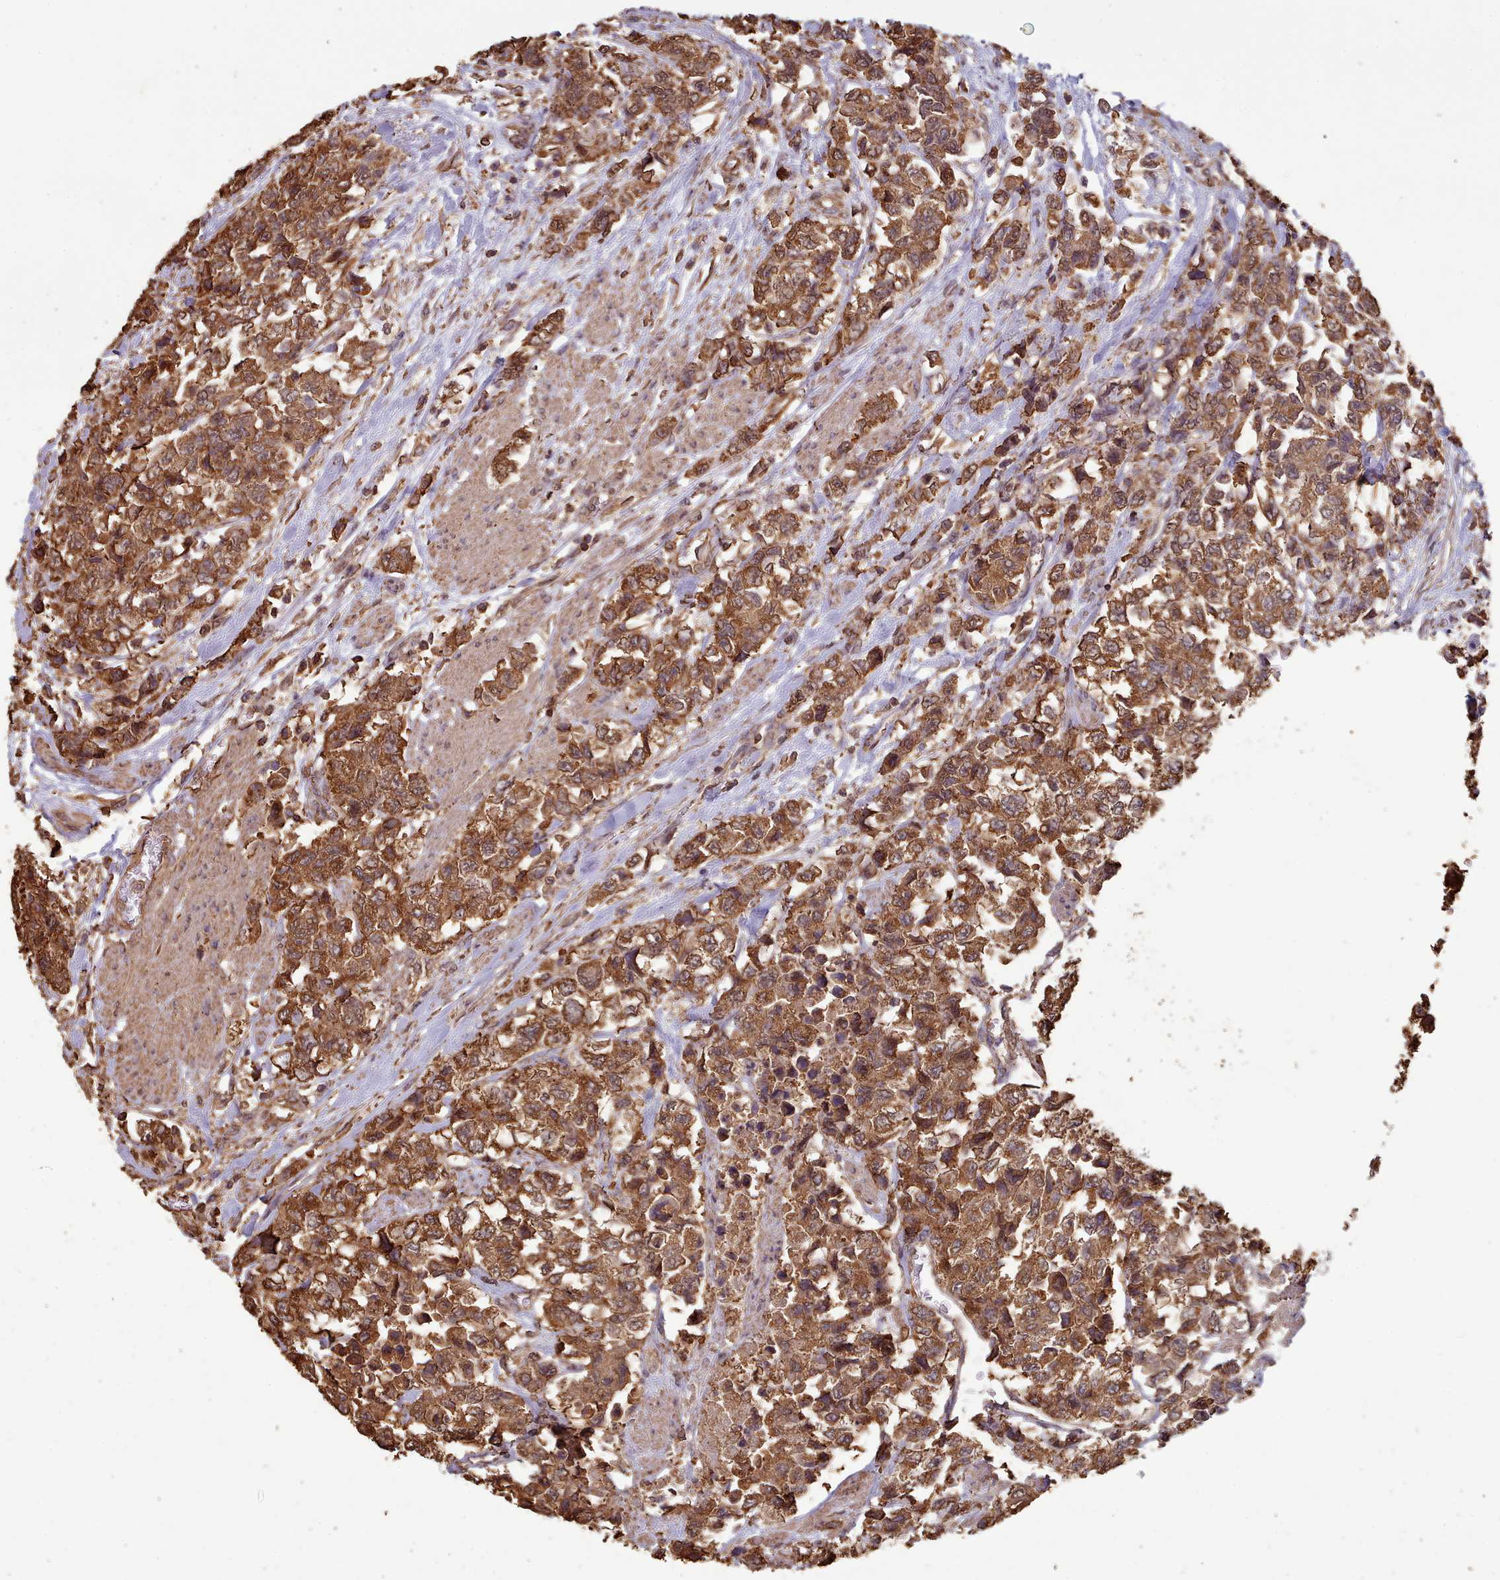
{"staining": {"intensity": "moderate", "quantity": ">75%", "location": "cytoplasmic/membranous,nuclear"}, "tissue": "urothelial cancer", "cell_type": "Tumor cells", "image_type": "cancer", "snomed": [{"axis": "morphology", "description": "Urothelial carcinoma, High grade"}, {"axis": "topography", "description": "Urinary bladder"}], "caption": "Immunohistochemistry of human urothelial cancer displays medium levels of moderate cytoplasmic/membranous and nuclear expression in approximately >75% of tumor cells. Using DAB (3,3'-diaminobenzidine) (brown) and hematoxylin (blue) stains, captured at high magnification using brightfield microscopy.", "gene": "METRN", "patient": {"sex": "female", "age": 78}}